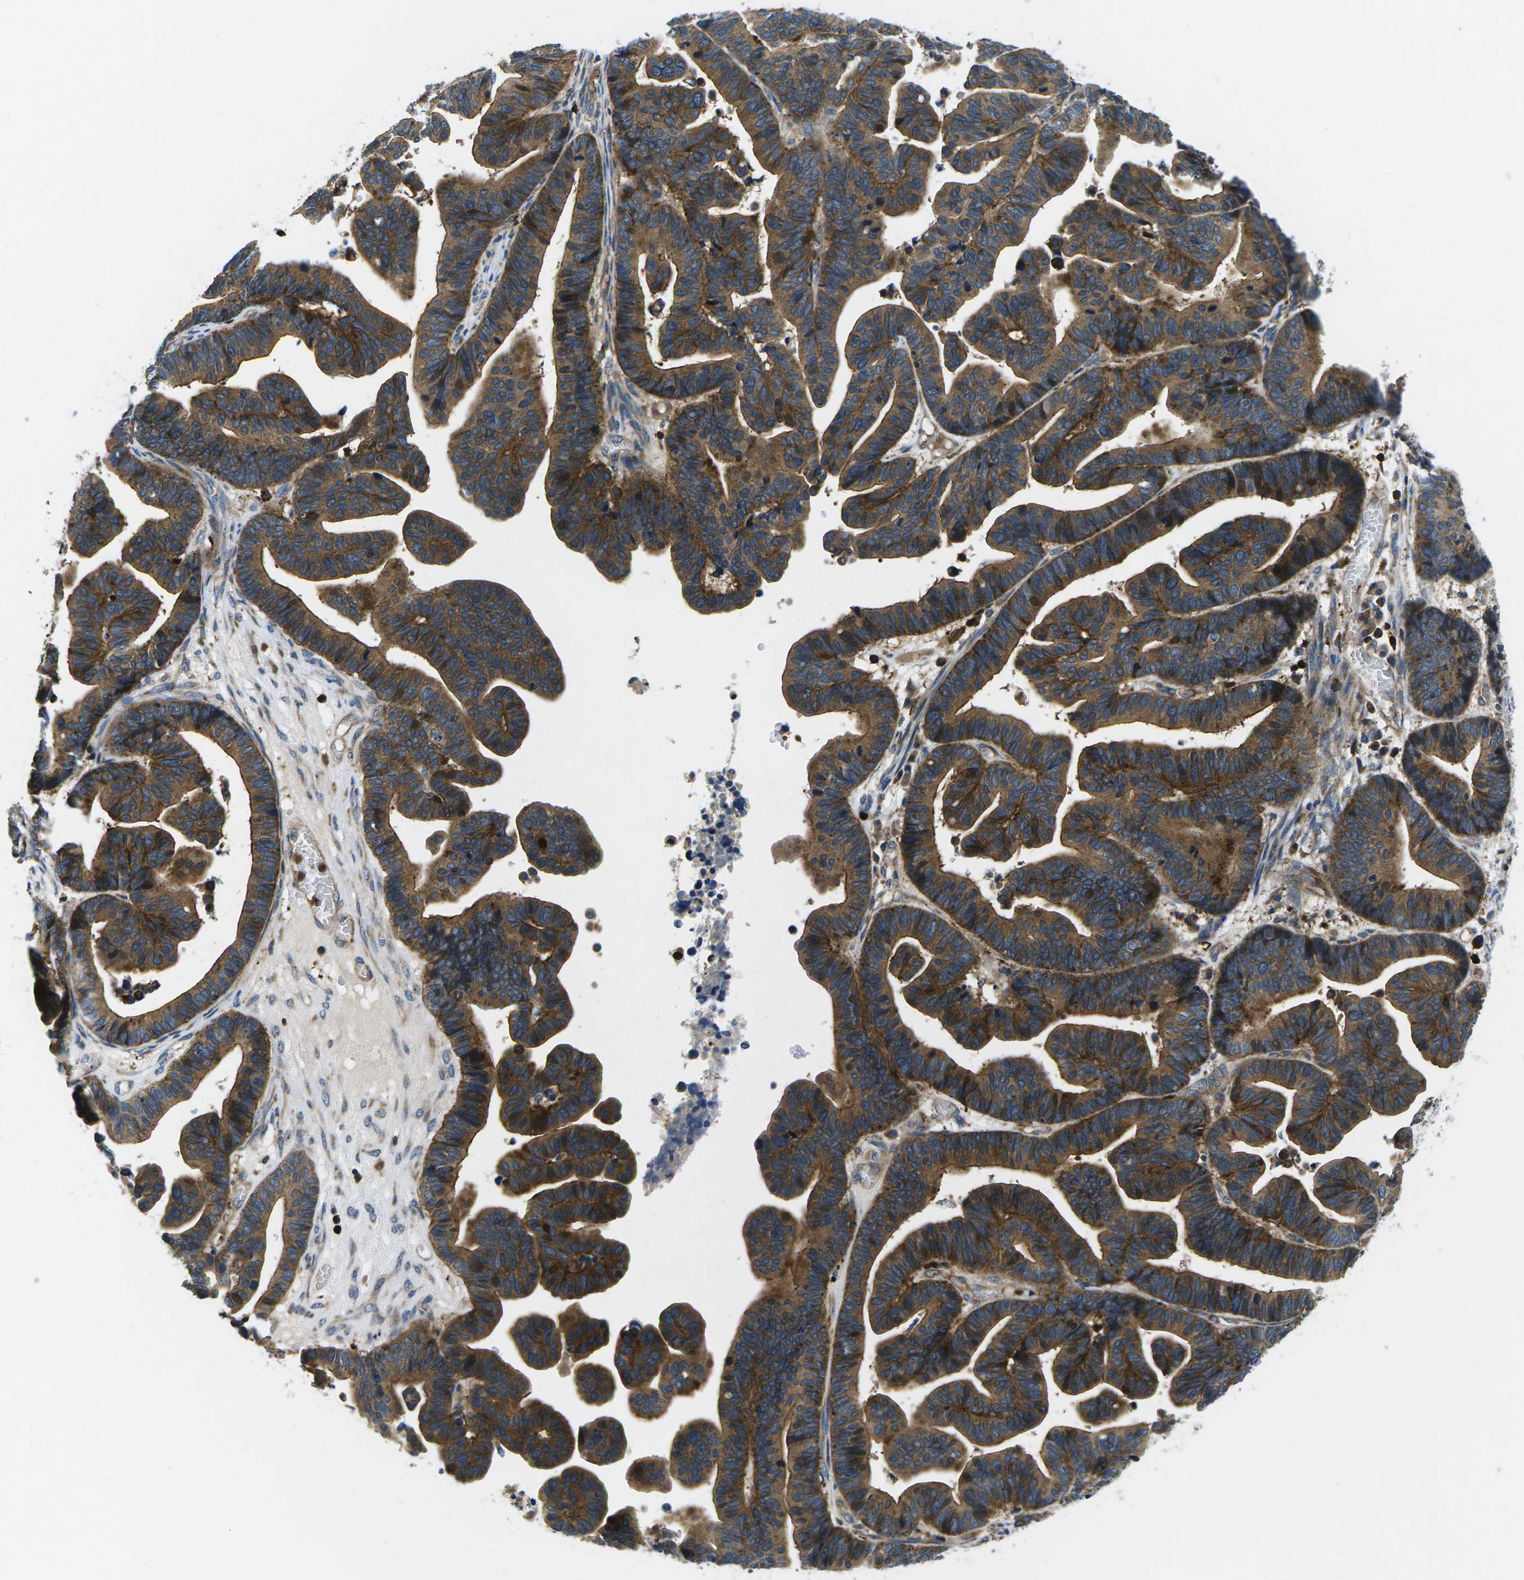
{"staining": {"intensity": "strong", "quantity": ">75%", "location": "cytoplasmic/membranous"}, "tissue": "ovarian cancer", "cell_type": "Tumor cells", "image_type": "cancer", "snomed": [{"axis": "morphology", "description": "Cystadenocarcinoma, serous, NOS"}, {"axis": "topography", "description": "Ovary"}], "caption": "This histopathology image exhibits IHC staining of human ovarian cancer (serous cystadenocarcinoma), with high strong cytoplasmic/membranous expression in about >75% of tumor cells.", "gene": "PLCE1", "patient": {"sex": "female", "age": 56}}